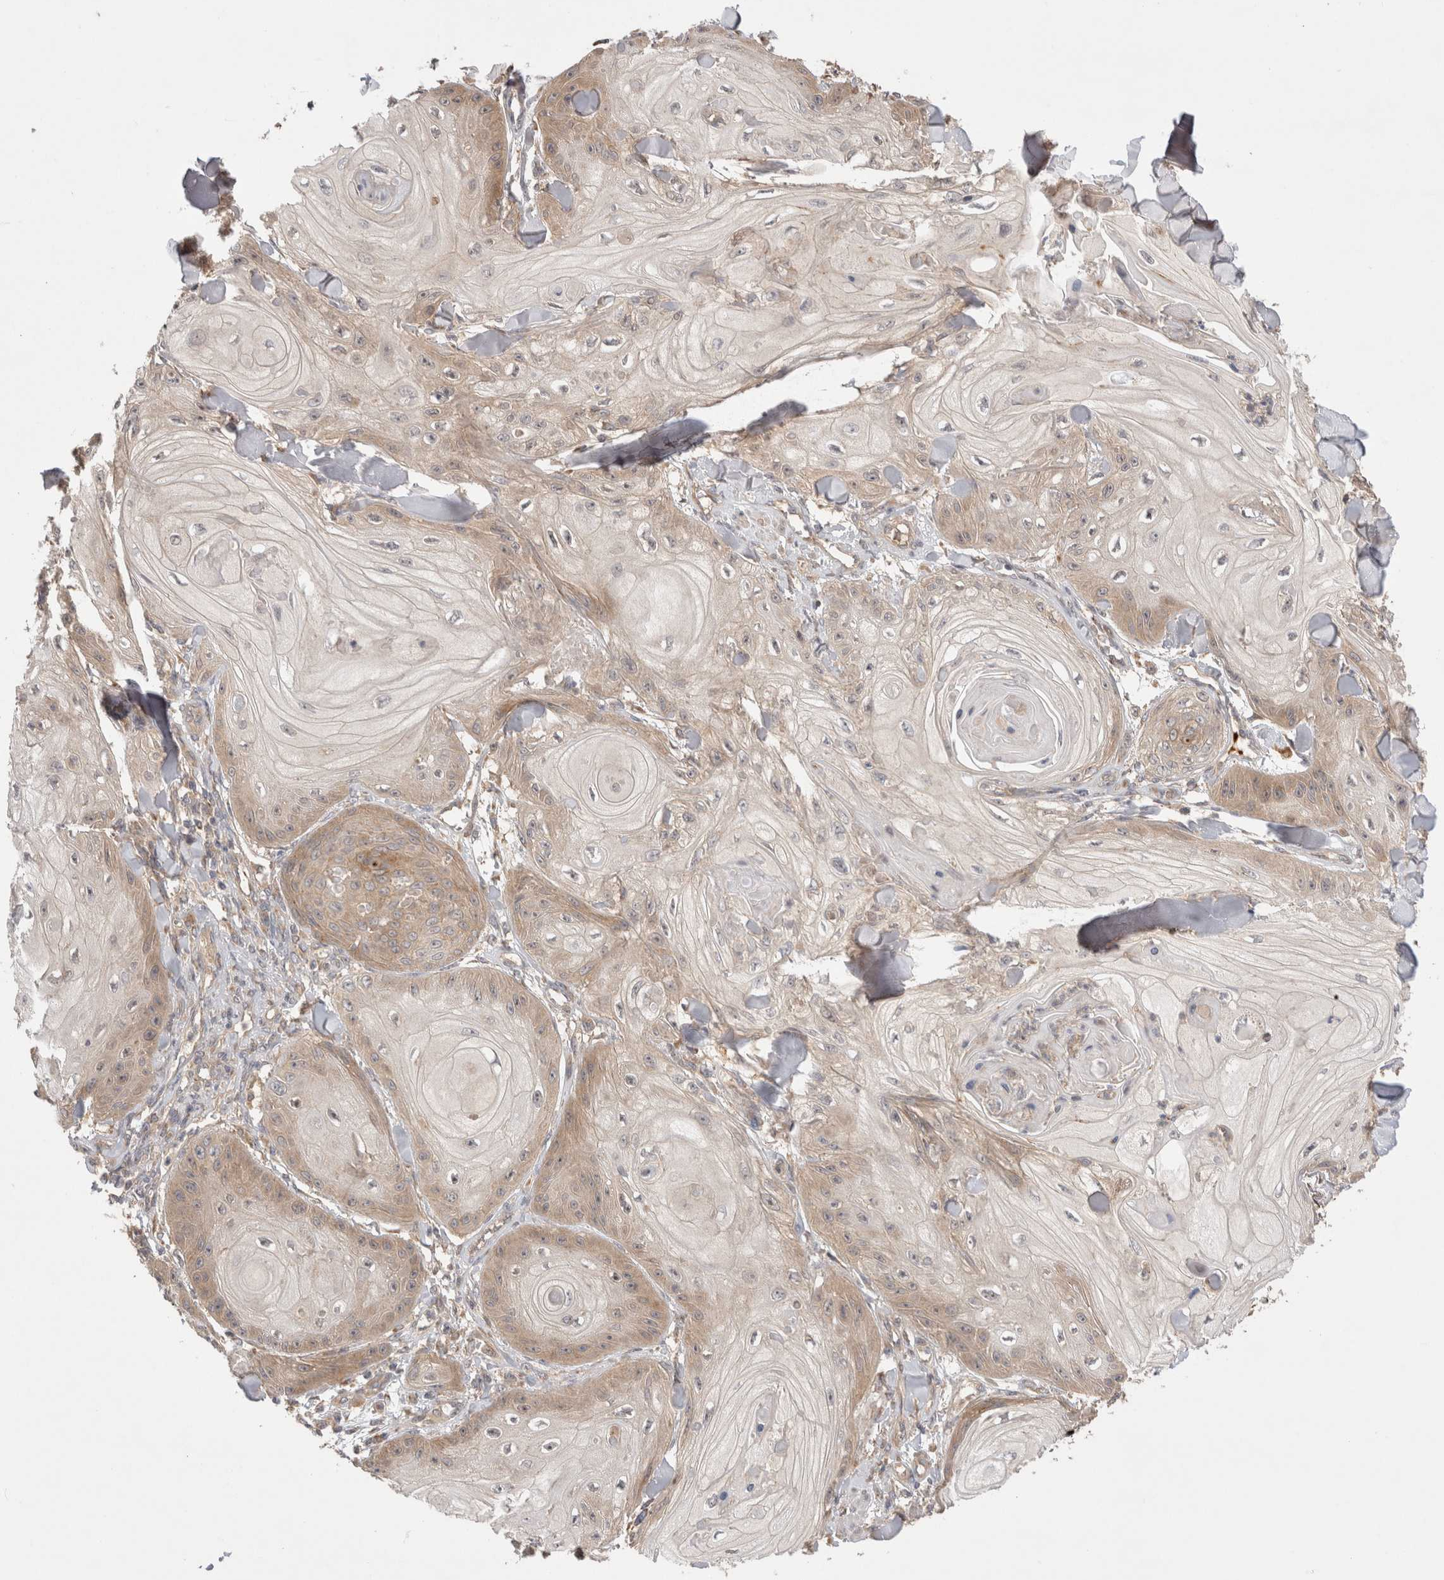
{"staining": {"intensity": "weak", "quantity": "25%-75%", "location": "cytoplasmic/membranous"}, "tissue": "skin cancer", "cell_type": "Tumor cells", "image_type": "cancer", "snomed": [{"axis": "morphology", "description": "Squamous cell carcinoma, NOS"}, {"axis": "topography", "description": "Skin"}], "caption": "The image demonstrates immunohistochemical staining of skin squamous cell carcinoma. There is weak cytoplasmic/membranous positivity is identified in about 25%-75% of tumor cells.", "gene": "VPS28", "patient": {"sex": "male", "age": 74}}